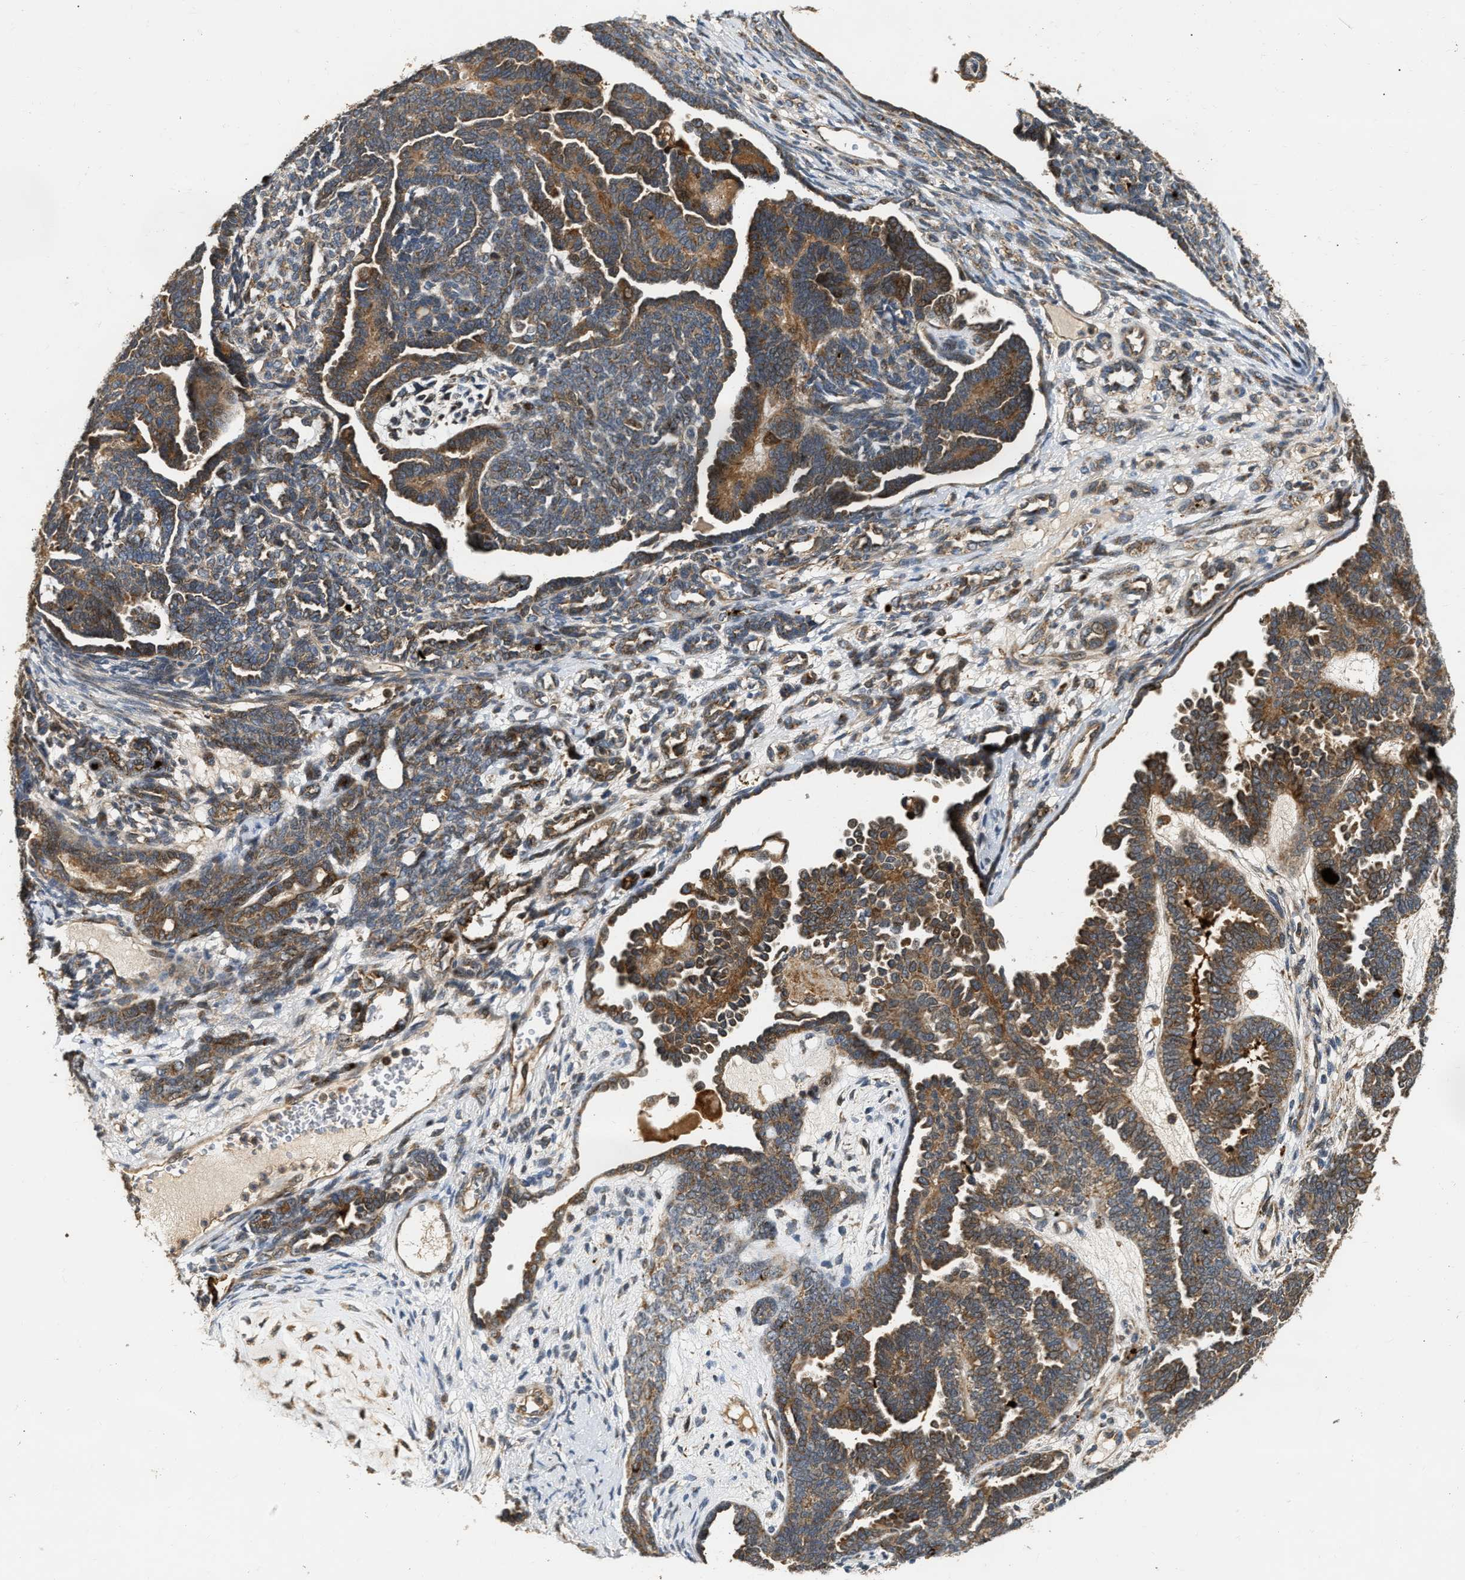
{"staining": {"intensity": "moderate", "quantity": ">75%", "location": "cytoplasmic/membranous"}, "tissue": "endometrial cancer", "cell_type": "Tumor cells", "image_type": "cancer", "snomed": [{"axis": "morphology", "description": "Neoplasm, malignant, NOS"}, {"axis": "topography", "description": "Endometrium"}], "caption": "An image showing moderate cytoplasmic/membranous positivity in about >75% of tumor cells in endometrial malignant neoplasm, as visualized by brown immunohistochemical staining.", "gene": "EXTL2", "patient": {"sex": "female", "age": 74}}